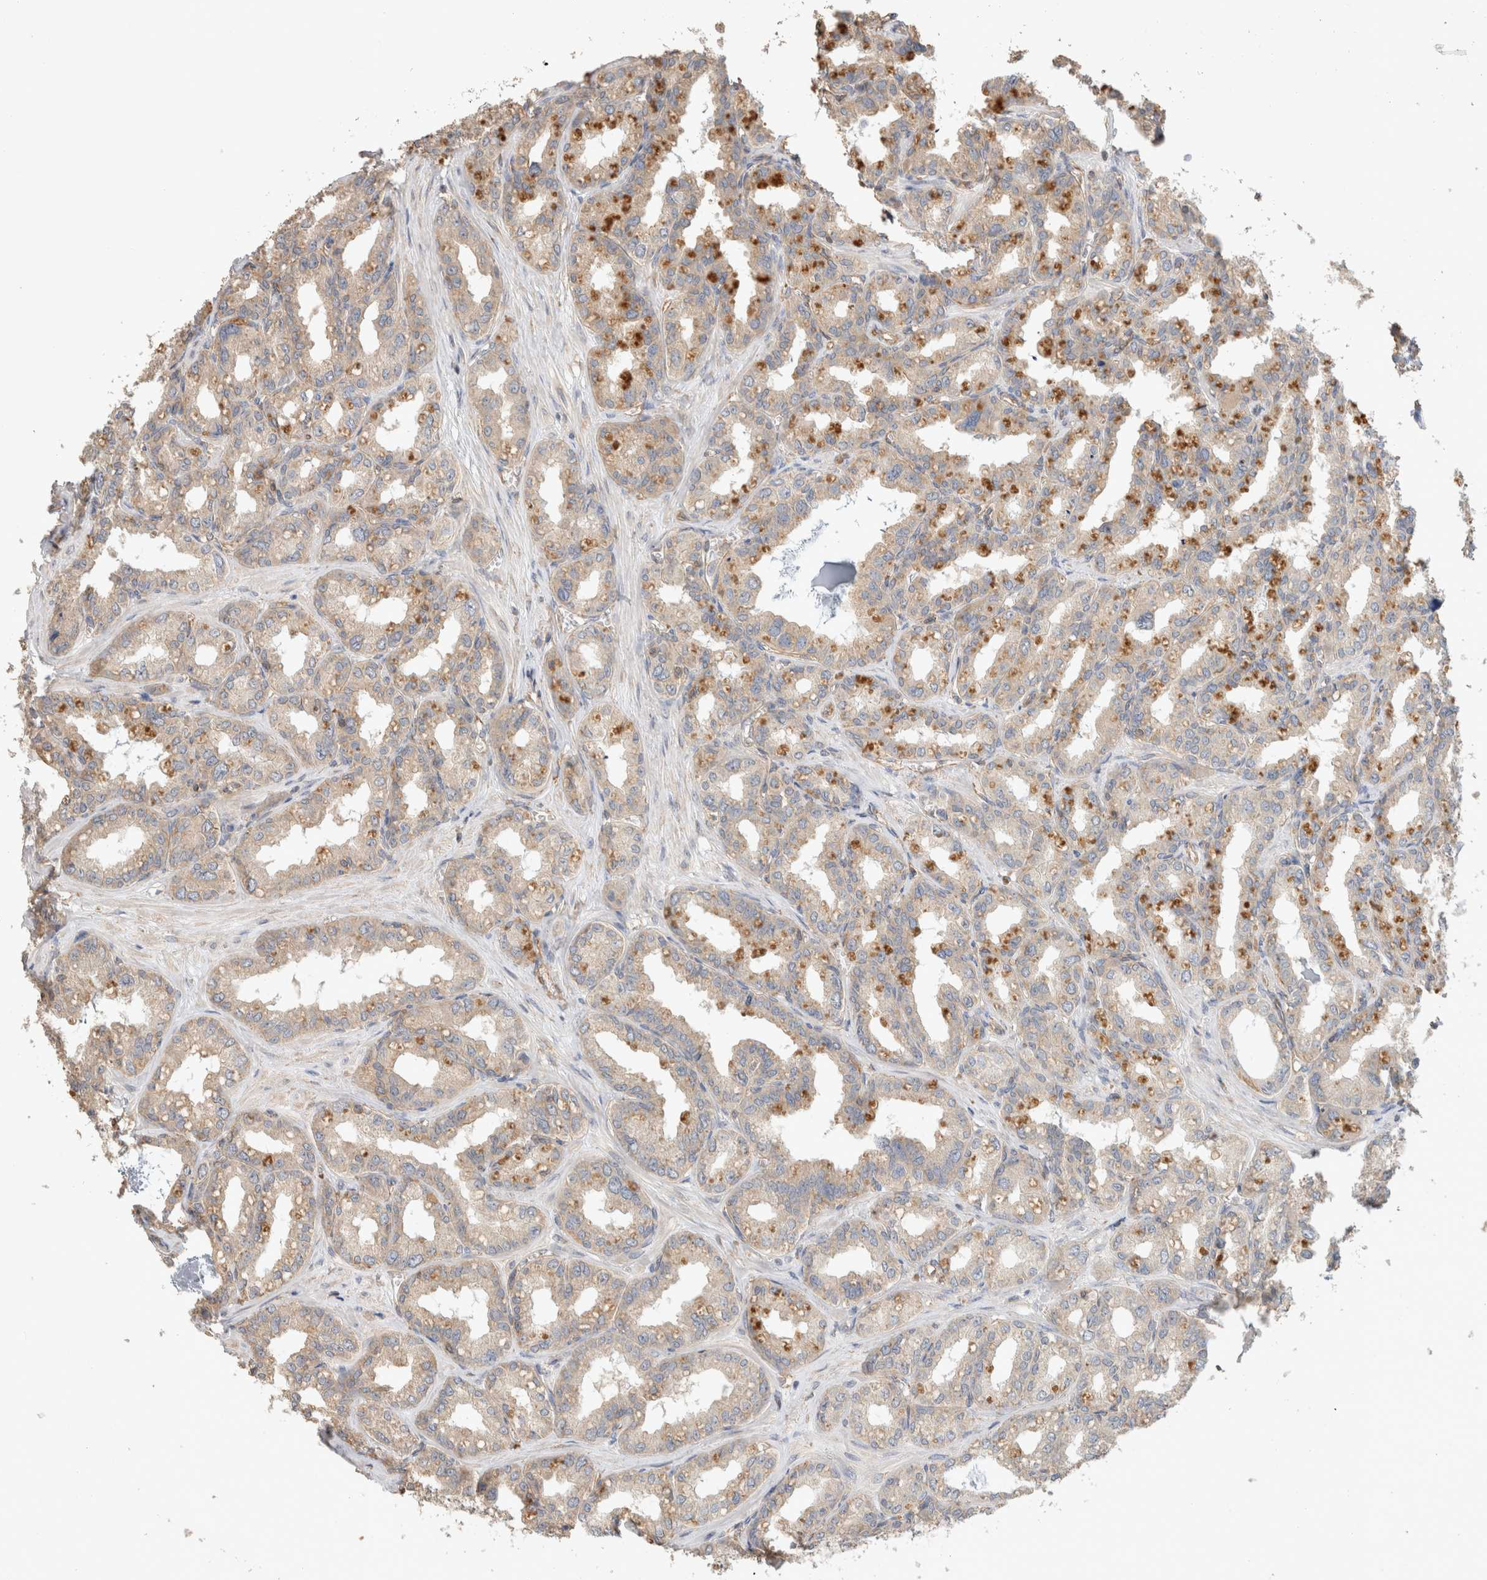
{"staining": {"intensity": "moderate", "quantity": "25%-75%", "location": "cytoplasmic/membranous"}, "tissue": "seminal vesicle", "cell_type": "Glandular cells", "image_type": "normal", "snomed": [{"axis": "morphology", "description": "Normal tissue, NOS"}, {"axis": "topography", "description": "Prostate"}, {"axis": "topography", "description": "Seminal veicle"}], "caption": "The micrograph displays a brown stain indicating the presence of a protein in the cytoplasmic/membranous of glandular cells in seminal vesicle. (Stains: DAB in brown, nuclei in blue, Microscopy: brightfield microscopy at high magnification).", "gene": "CFAP418", "patient": {"sex": "male", "age": 51}}